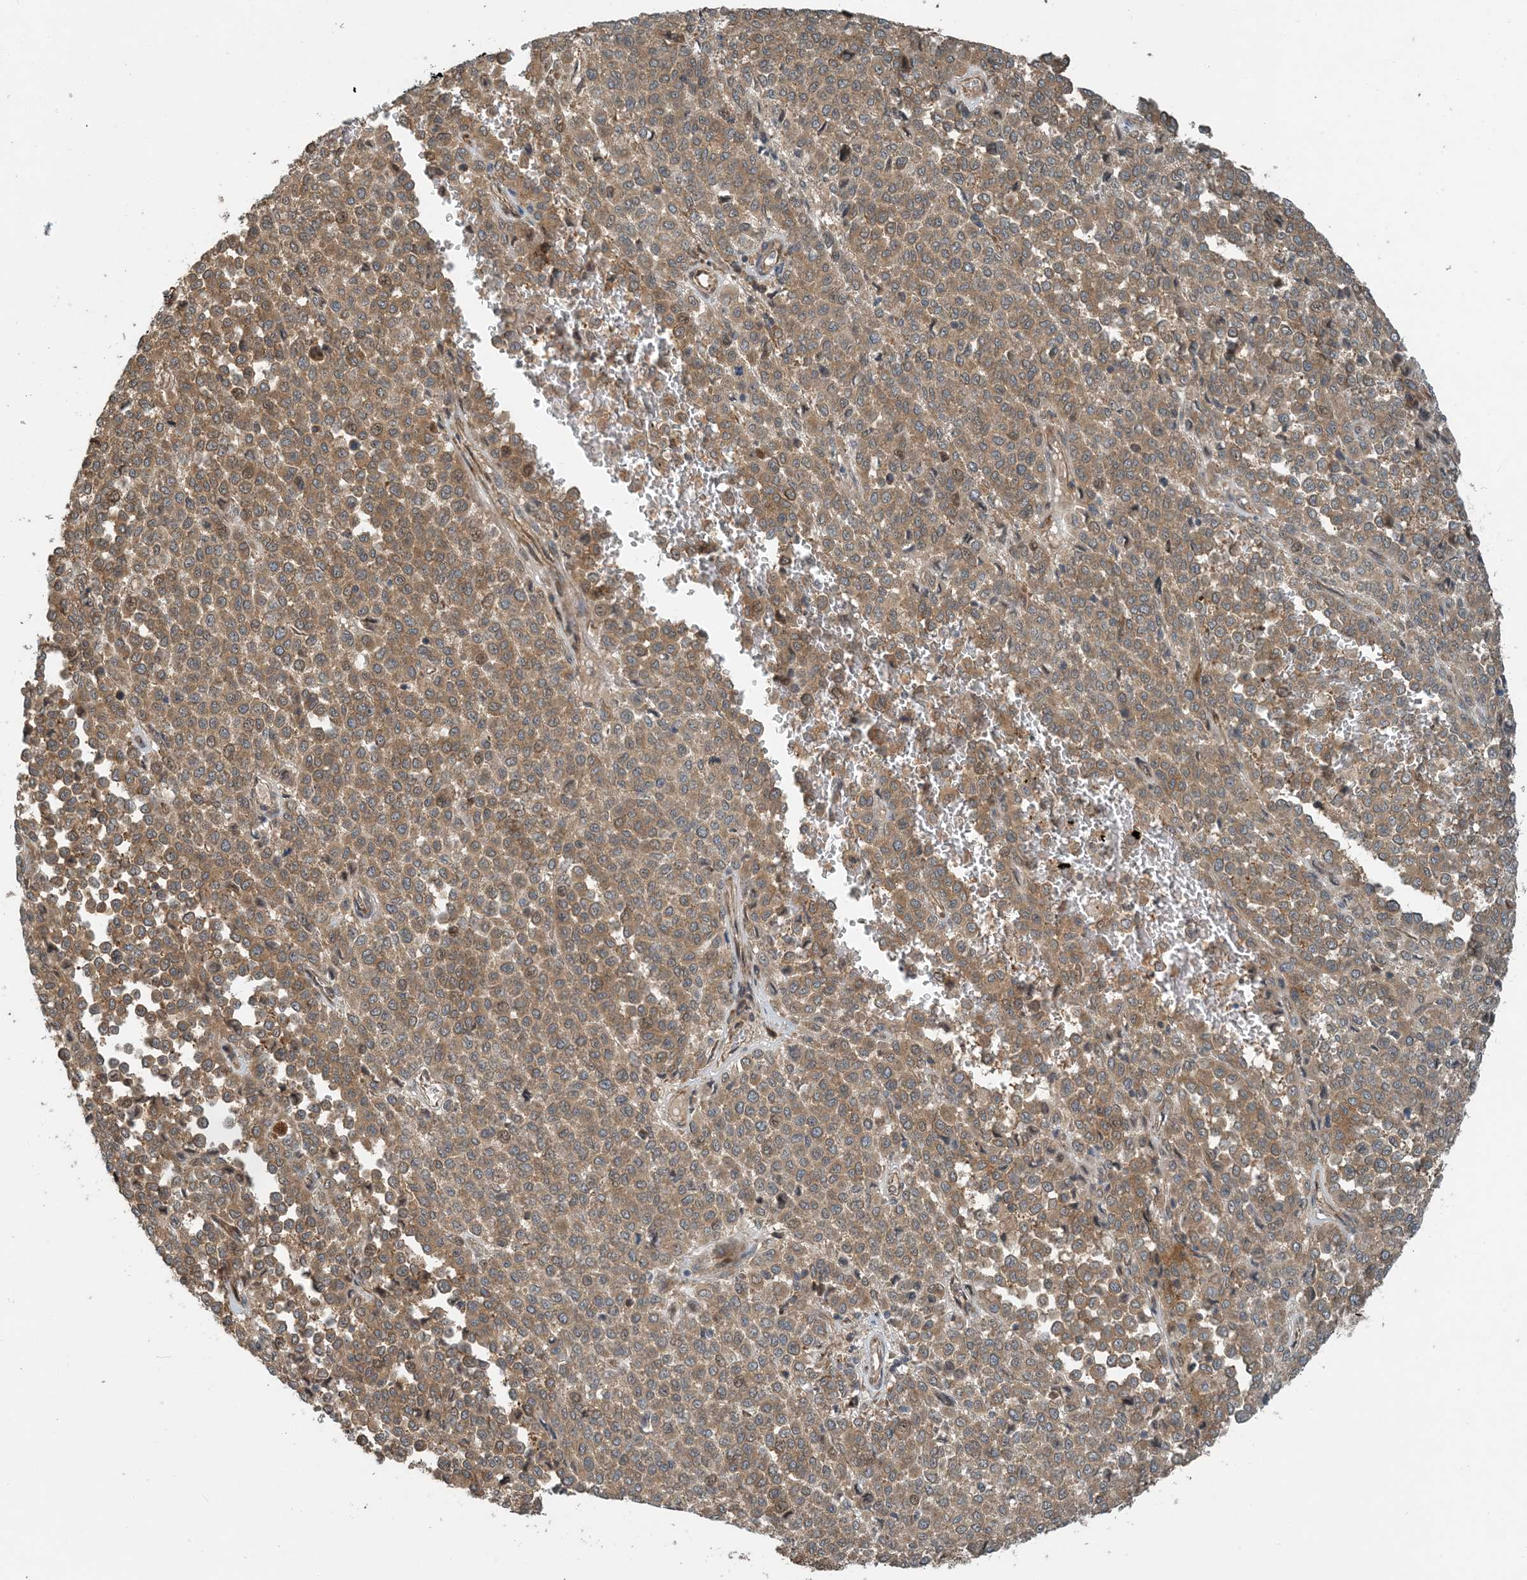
{"staining": {"intensity": "moderate", "quantity": ">75%", "location": "cytoplasmic/membranous"}, "tissue": "melanoma", "cell_type": "Tumor cells", "image_type": "cancer", "snomed": [{"axis": "morphology", "description": "Malignant melanoma, Metastatic site"}, {"axis": "topography", "description": "Pancreas"}], "caption": "Human malignant melanoma (metastatic site) stained for a protein (brown) shows moderate cytoplasmic/membranous positive staining in approximately >75% of tumor cells.", "gene": "ZBTB3", "patient": {"sex": "female", "age": 30}}